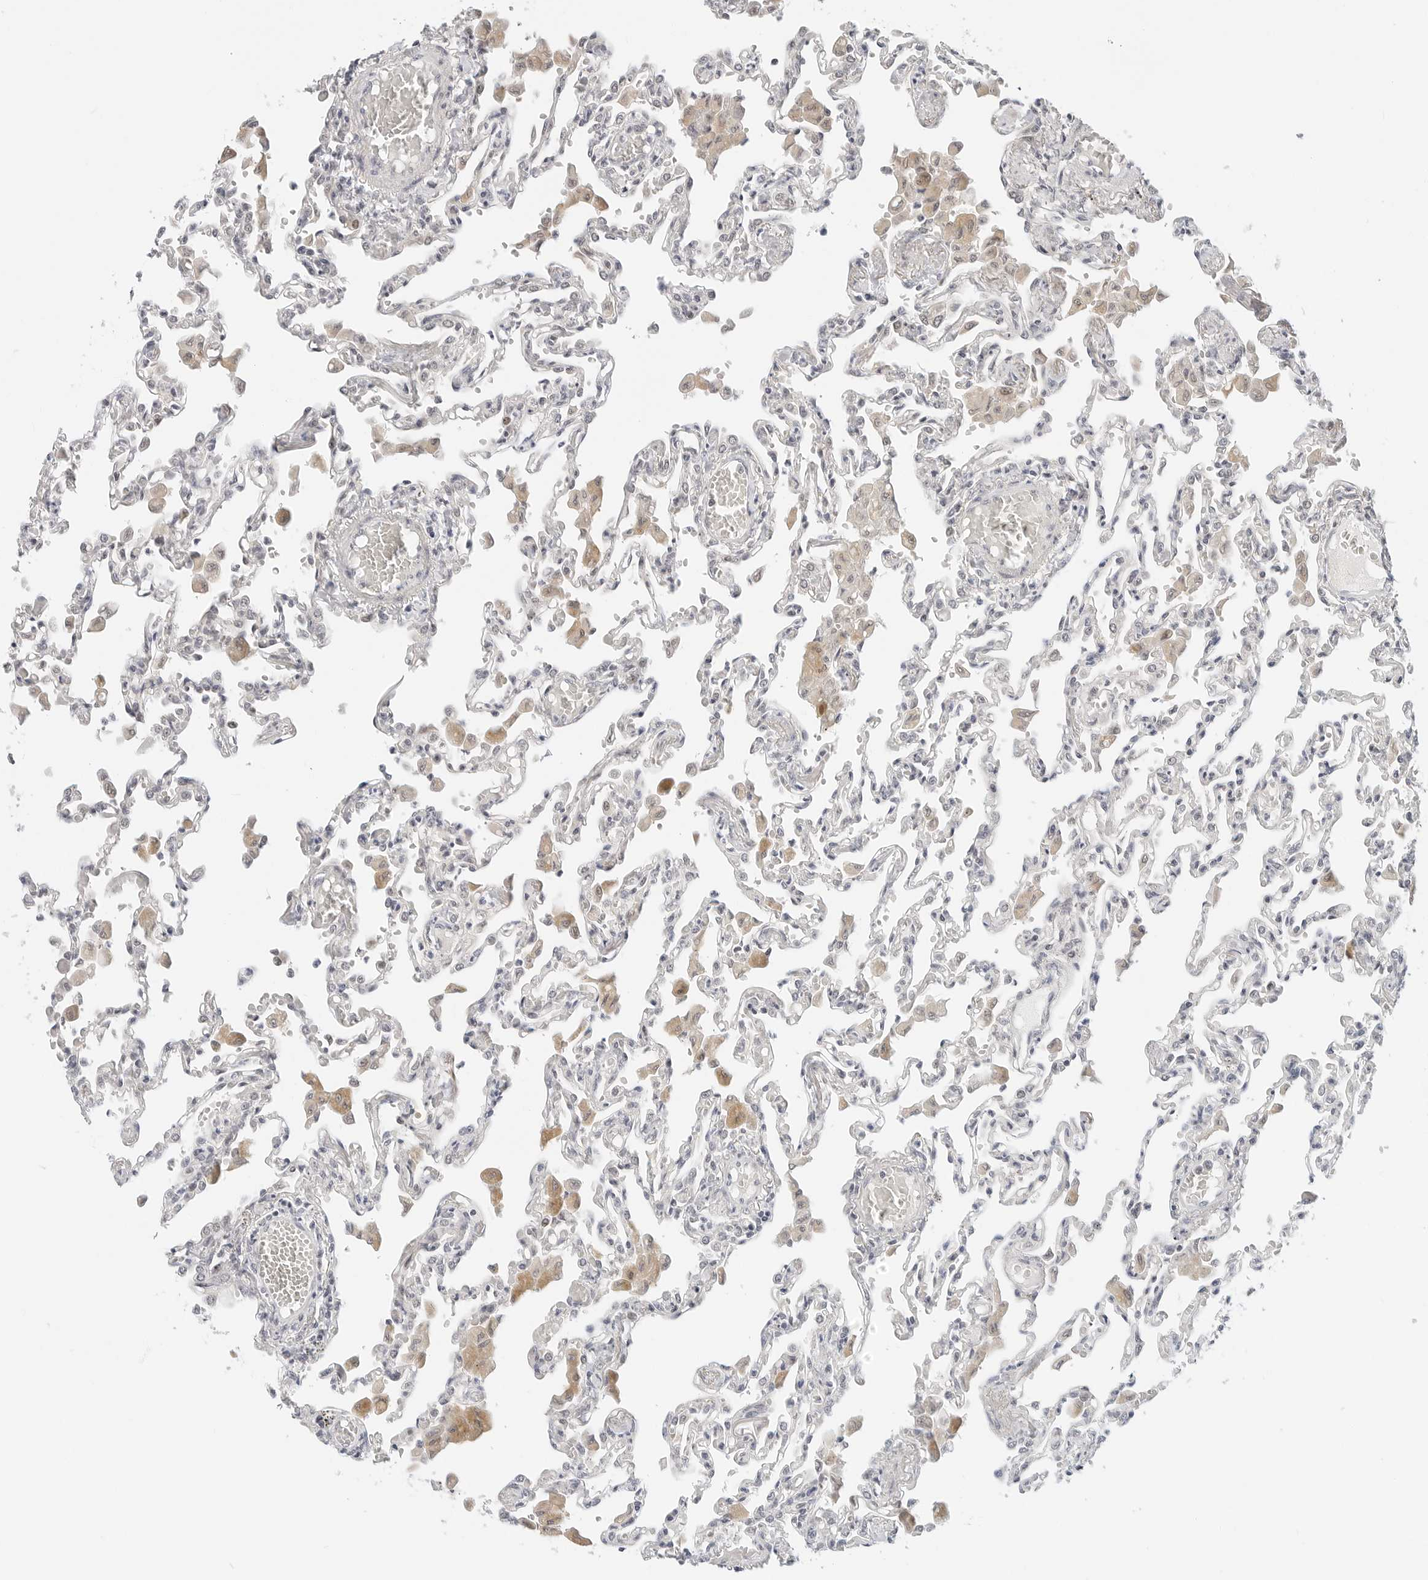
{"staining": {"intensity": "negative", "quantity": "none", "location": "none"}, "tissue": "lung", "cell_type": "Alveolar cells", "image_type": "normal", "snomed": [{"axis": "morphology", "description": "Normal tissue, NOS"}, {"axis": "topography", "description": "Bronchus"}, {"axis": "topography", "description": "Lung"}], "caption": "A high-resolution micrograph shows immunohistochemistry staining of unremarkable lung, which shows no significant expression in alveolar cells.", "gene": "TSEN2", "patient": {"sex": "female", "age": 49}}